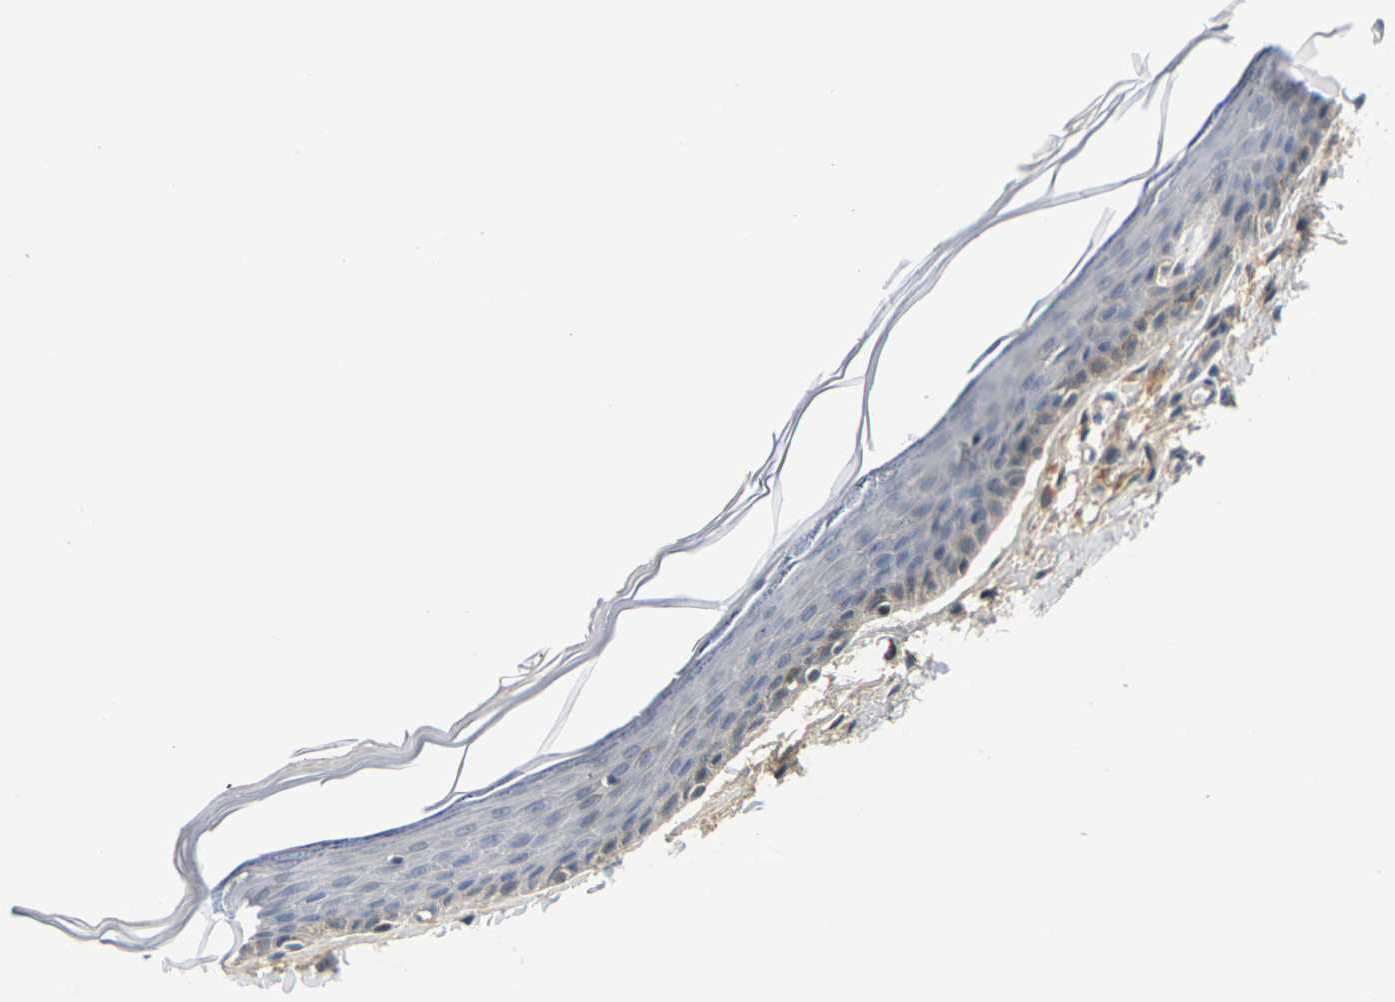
{"staining": {"intensity": "moderate", "quantity": "<25%", "location": "nuclear"}, "tissue": "skin", "cell_type": "Epidermal cells", "image_type": "normal", "snomed": [{"axis": "morphology", "description": "Normal tissue, NOS"}, {"axis": "topography", "description": "Vulva"}], "caption": "This micrograph demonstrates immunohistochemistry (IHC) staining of unremarkable human skin, with low moderate nuclear staining in about <25% of epidermal cells.", "gene": "PKP2", "patient": {"sex": "female", "age": 54}}